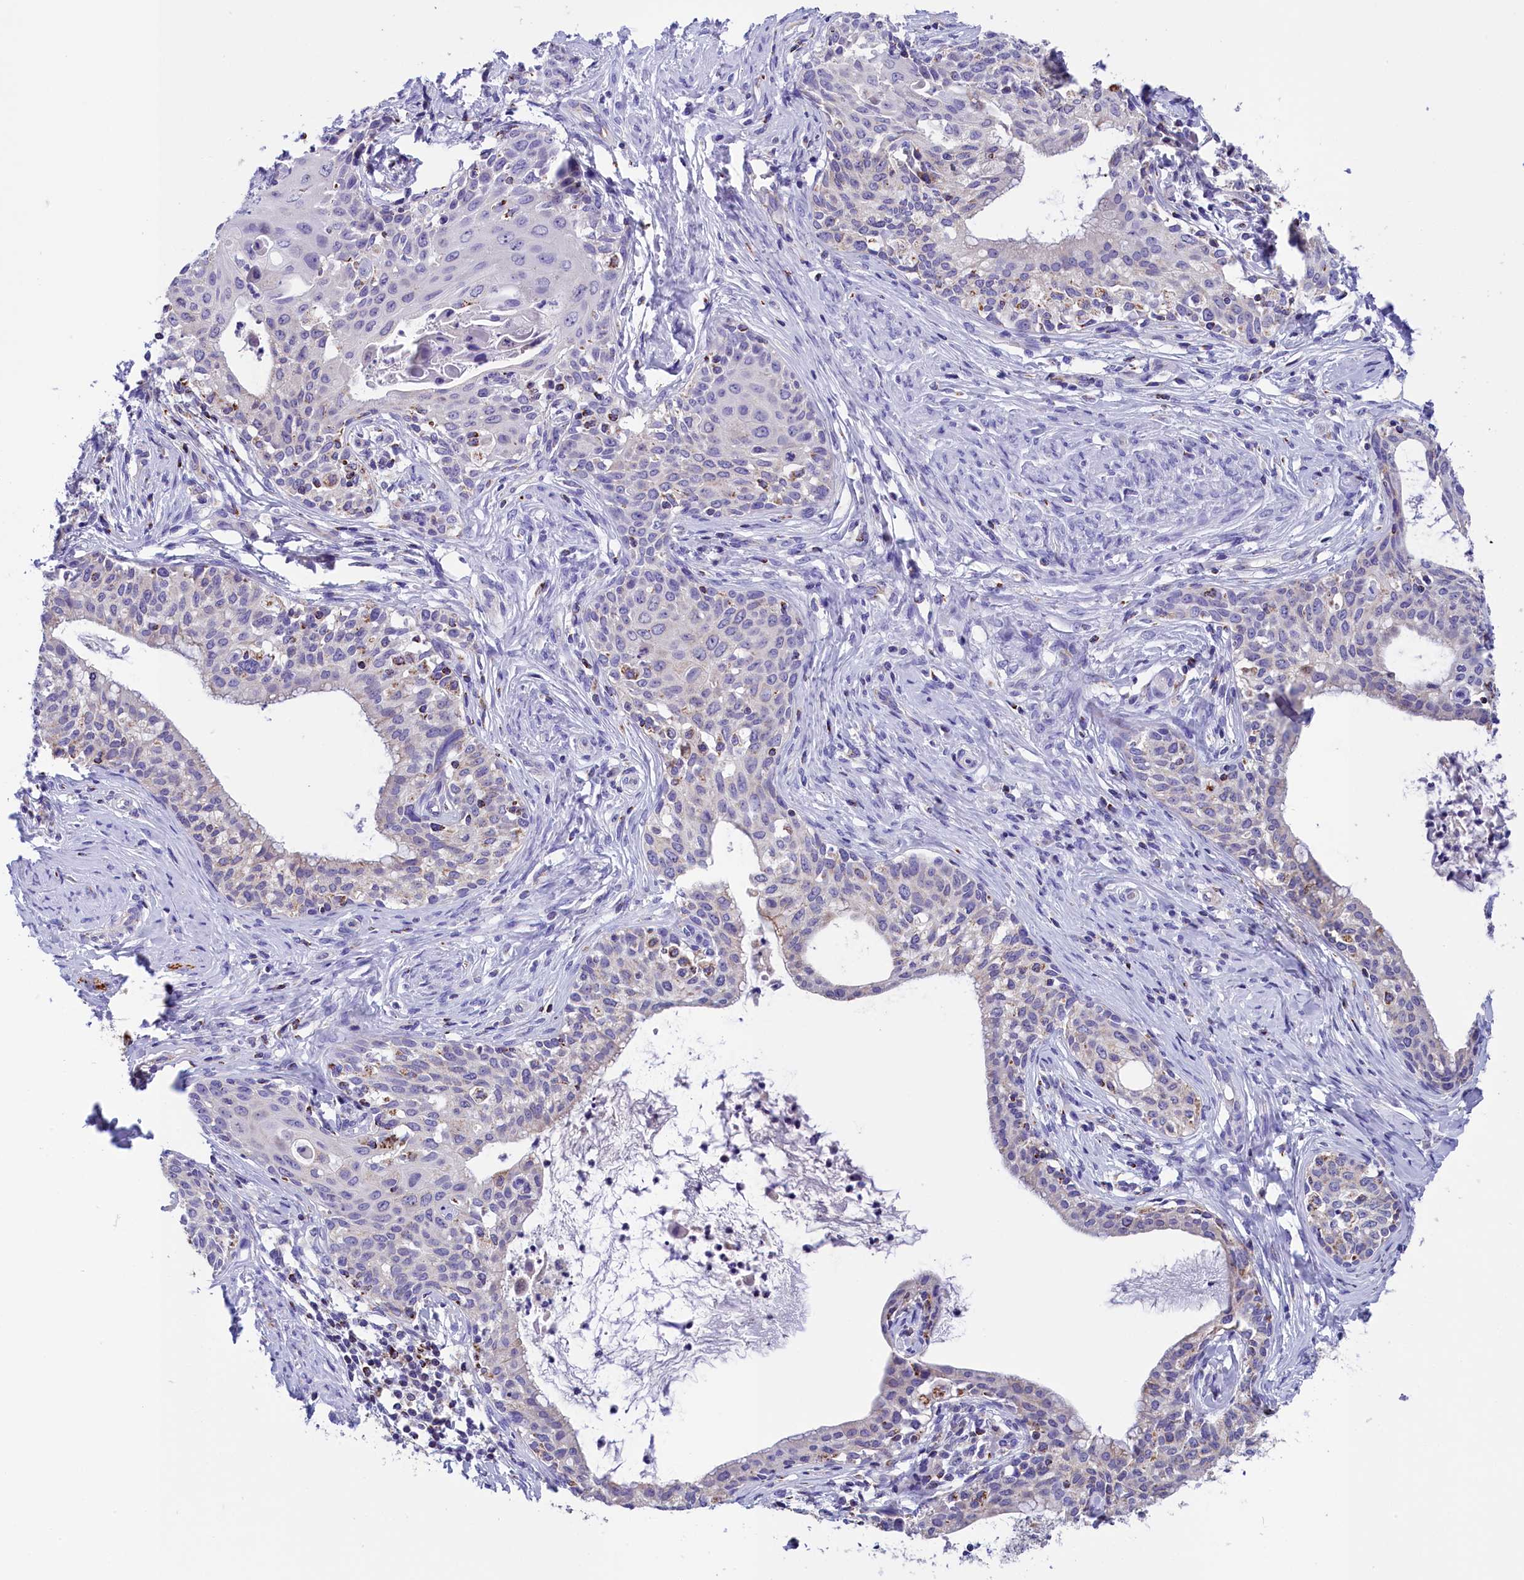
{"staining": {"intensity": "negative", "quantity": "none", "location": "none"}, "tissue": "cervical cancer", "cell_type": "Tumor cells", "image_type": "cancer", "snomed": [{"axis": "morphology", "description": "Squamous cell carcinoma, NOS"}, {"axis": "morphology", "description": "Adenocarcinoma, NOS"}, {"axis": "topography", "description": "Cervix"}], "caption": "DAB (3,3'-diaminobenzidine) immunohistochemical staining of cervical cancer shows no significant positivity in tumor cells.", "gene": "ABAT", "patient": {"sex": "female", "age": 52}}